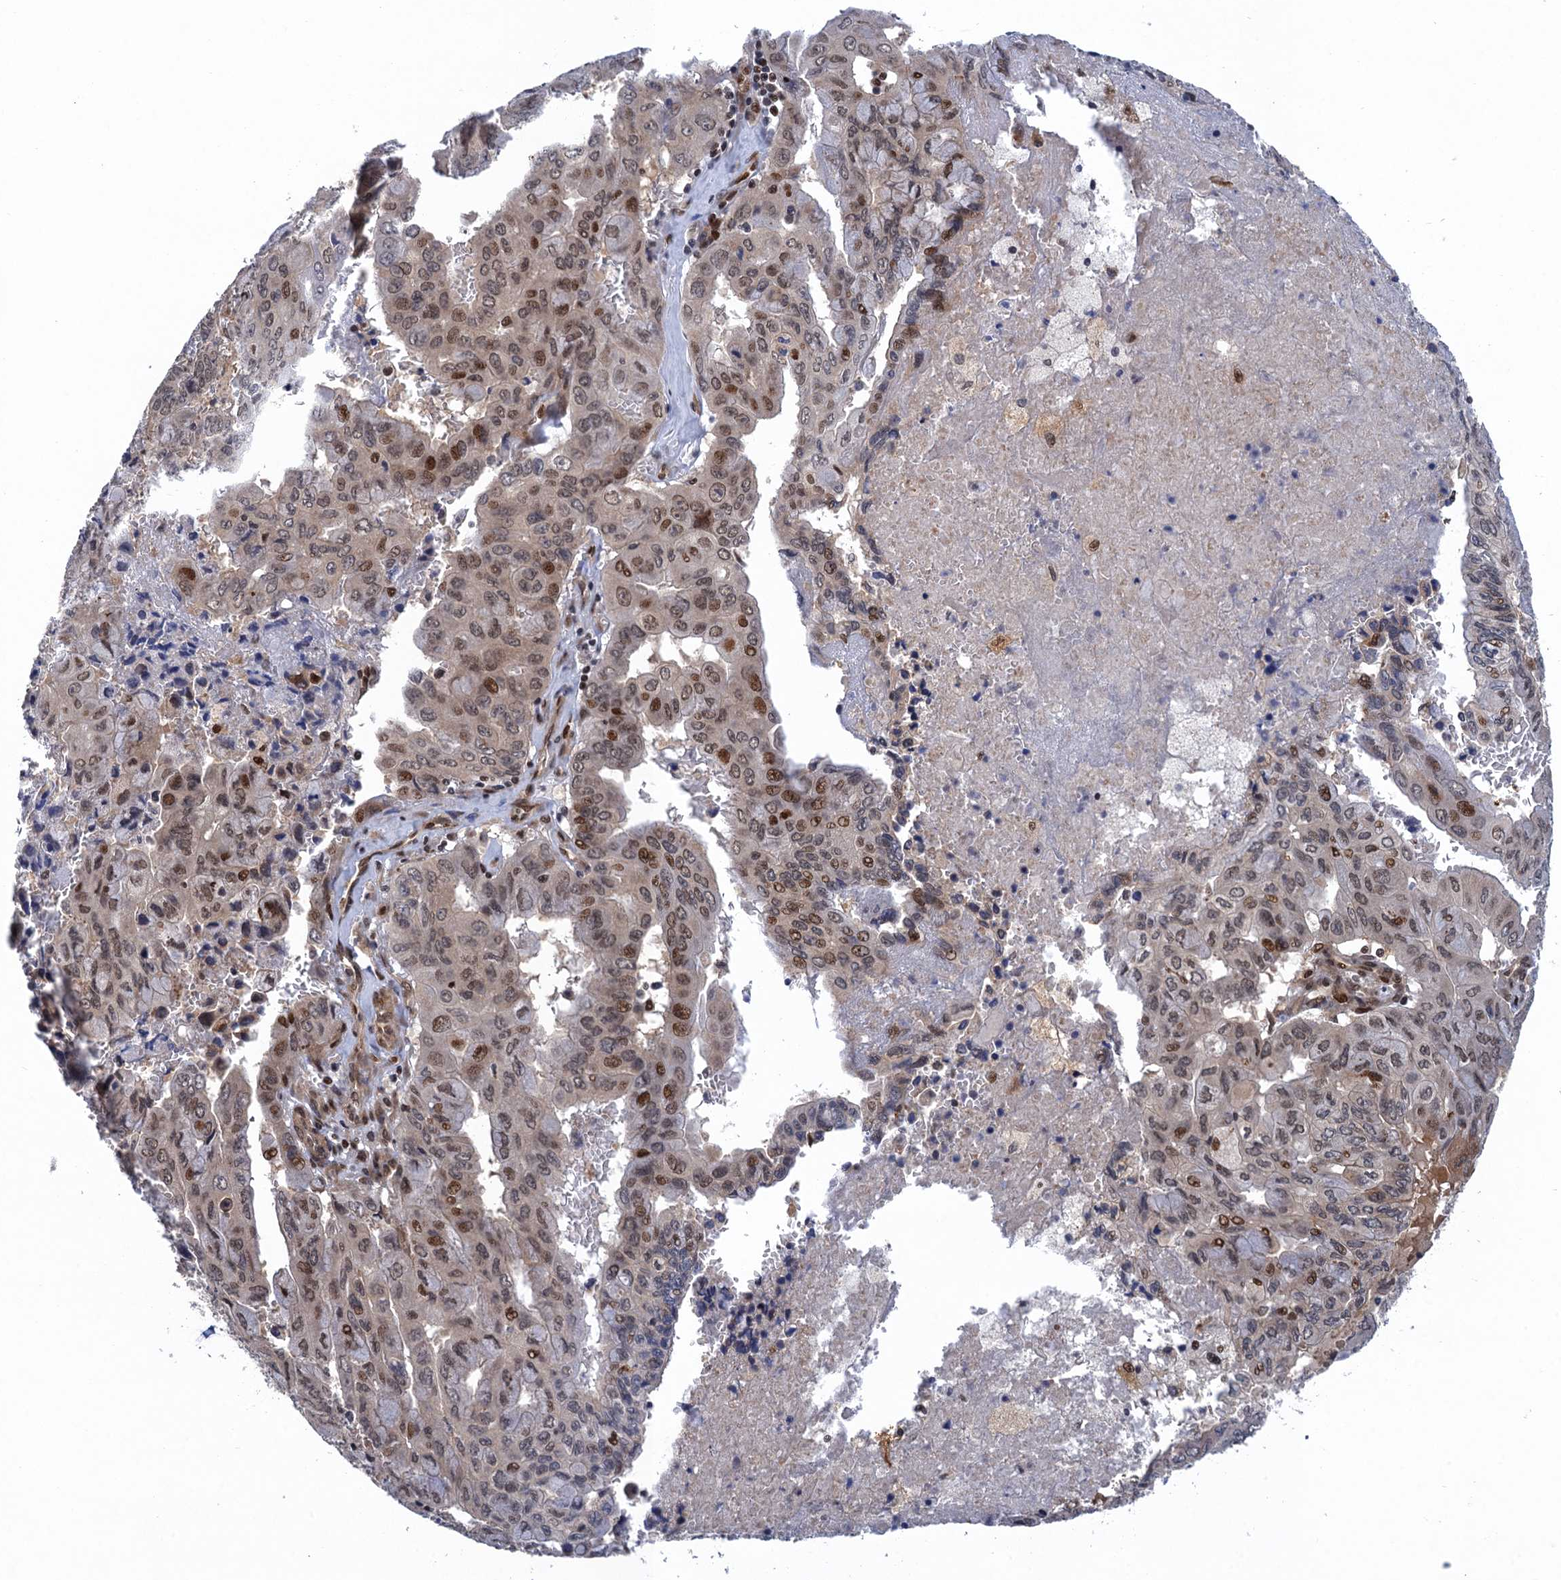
{"staining": {"intensity": "moderate", "quantity": ">75%", "location": "nuclear"}, "tissue": "pancreatic cancer", "cell_type": "Tumor cells", "image_type": "cancer", "snomed": [{"axis": "morphology", "description": "Adenocarcinoma, NOS"}, {"axis": "topography", "description": "Pancreas"}], "caption": "IHC histopathology image of human pancreatic cancer stained for a protein (brown), which demonstrates medium levels of moderate nuclear expression in about >75% of tumor cells.", "gene": "NEK8", "patient": {"sex": "male", "age": 51}}